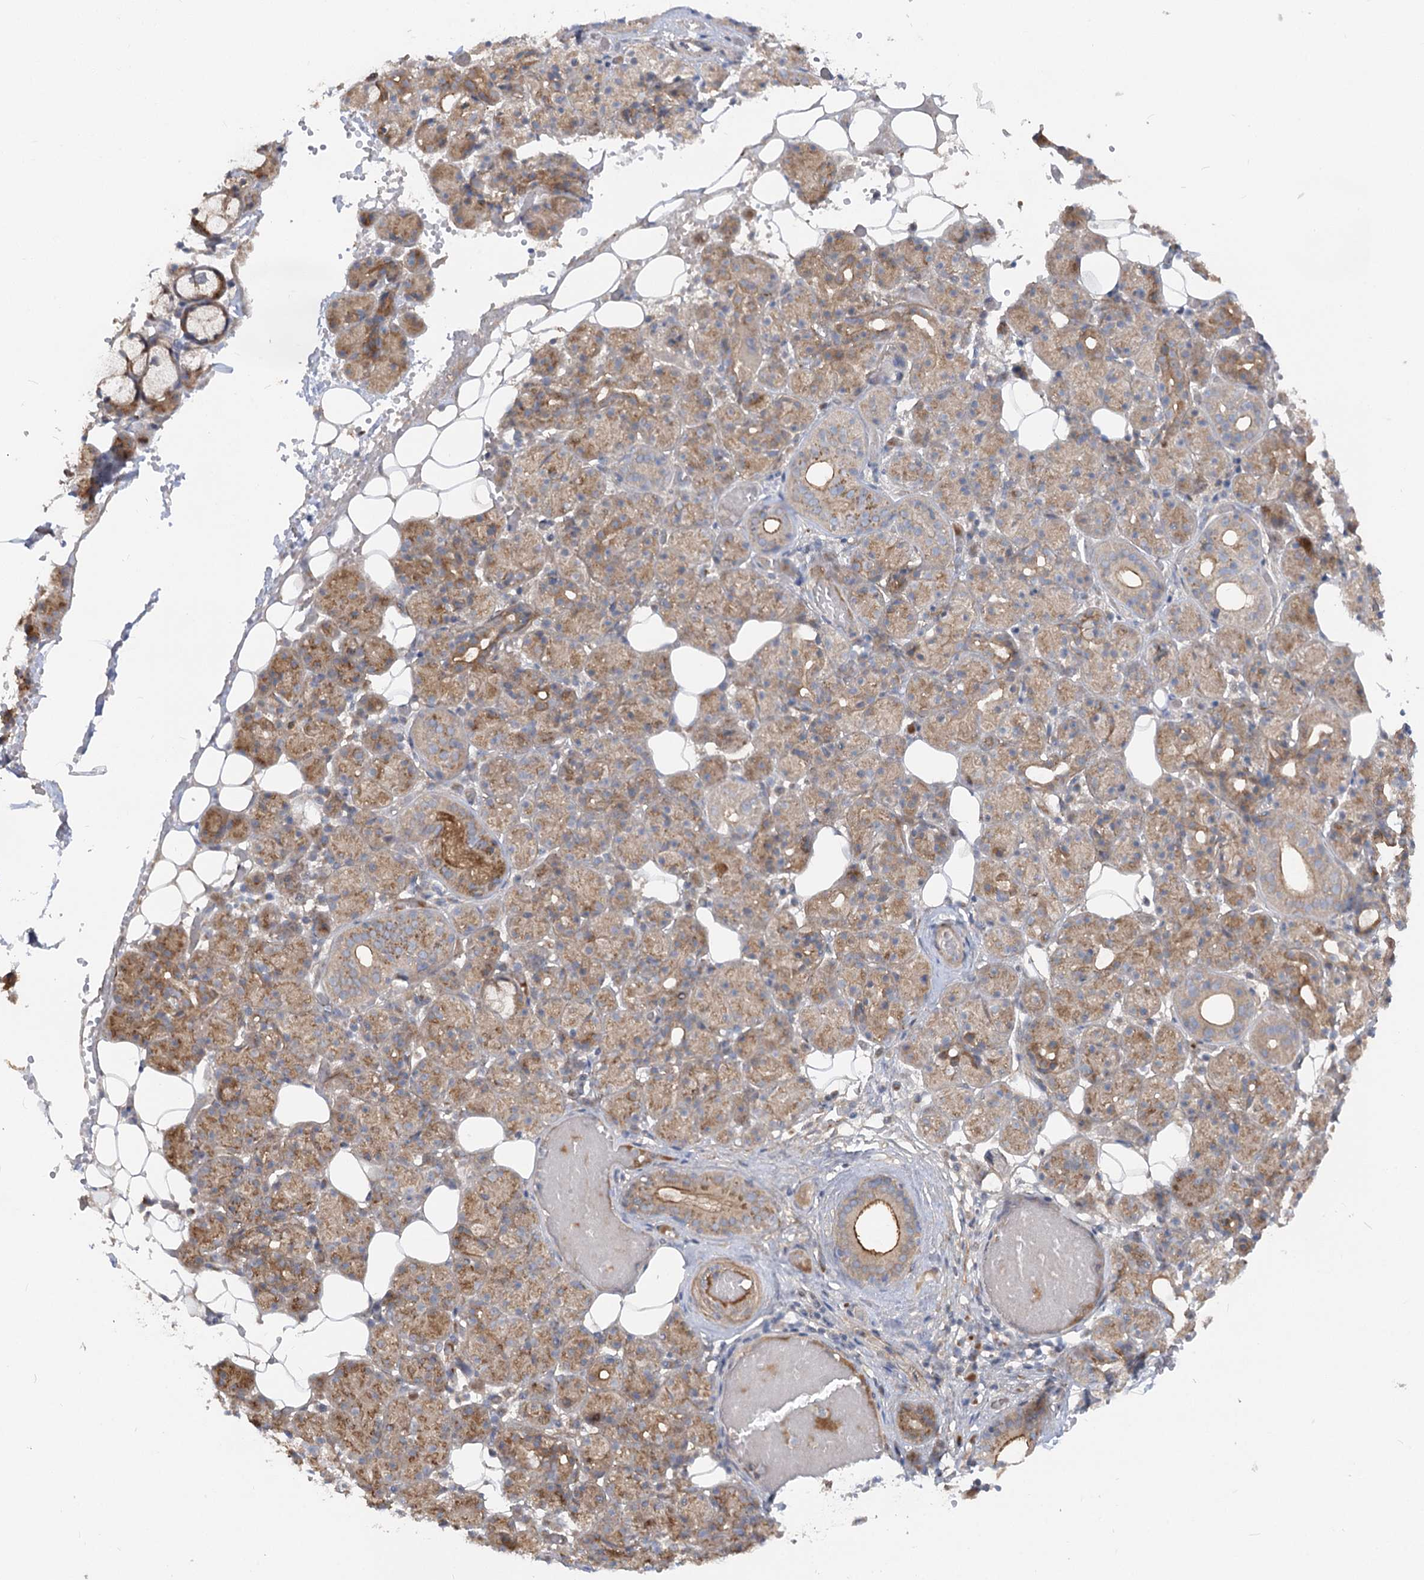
{"staining": {"intensity": "moderate", "quantity": "25%-75%", "location": "cytoplasmic/membranous"}, "tissue": "salivary gland", "cell_type": "Glandular cells", "image_type": "normal", "snomed": [{"axis": "morphology", "description": "Normal tissue, NOS"}, {"axis": "topography", "description": "Salivary gland"}], "caption": "Moderate cytoplasmic/membranous protein positivity is identified in approximately 25%-75% of glandular cells in salivary gland. The protein of interest is shown in brown color, while the nuclei are stained blue.", "gene": "FGF19", "patient": {"sex": "male", "age": 63}}